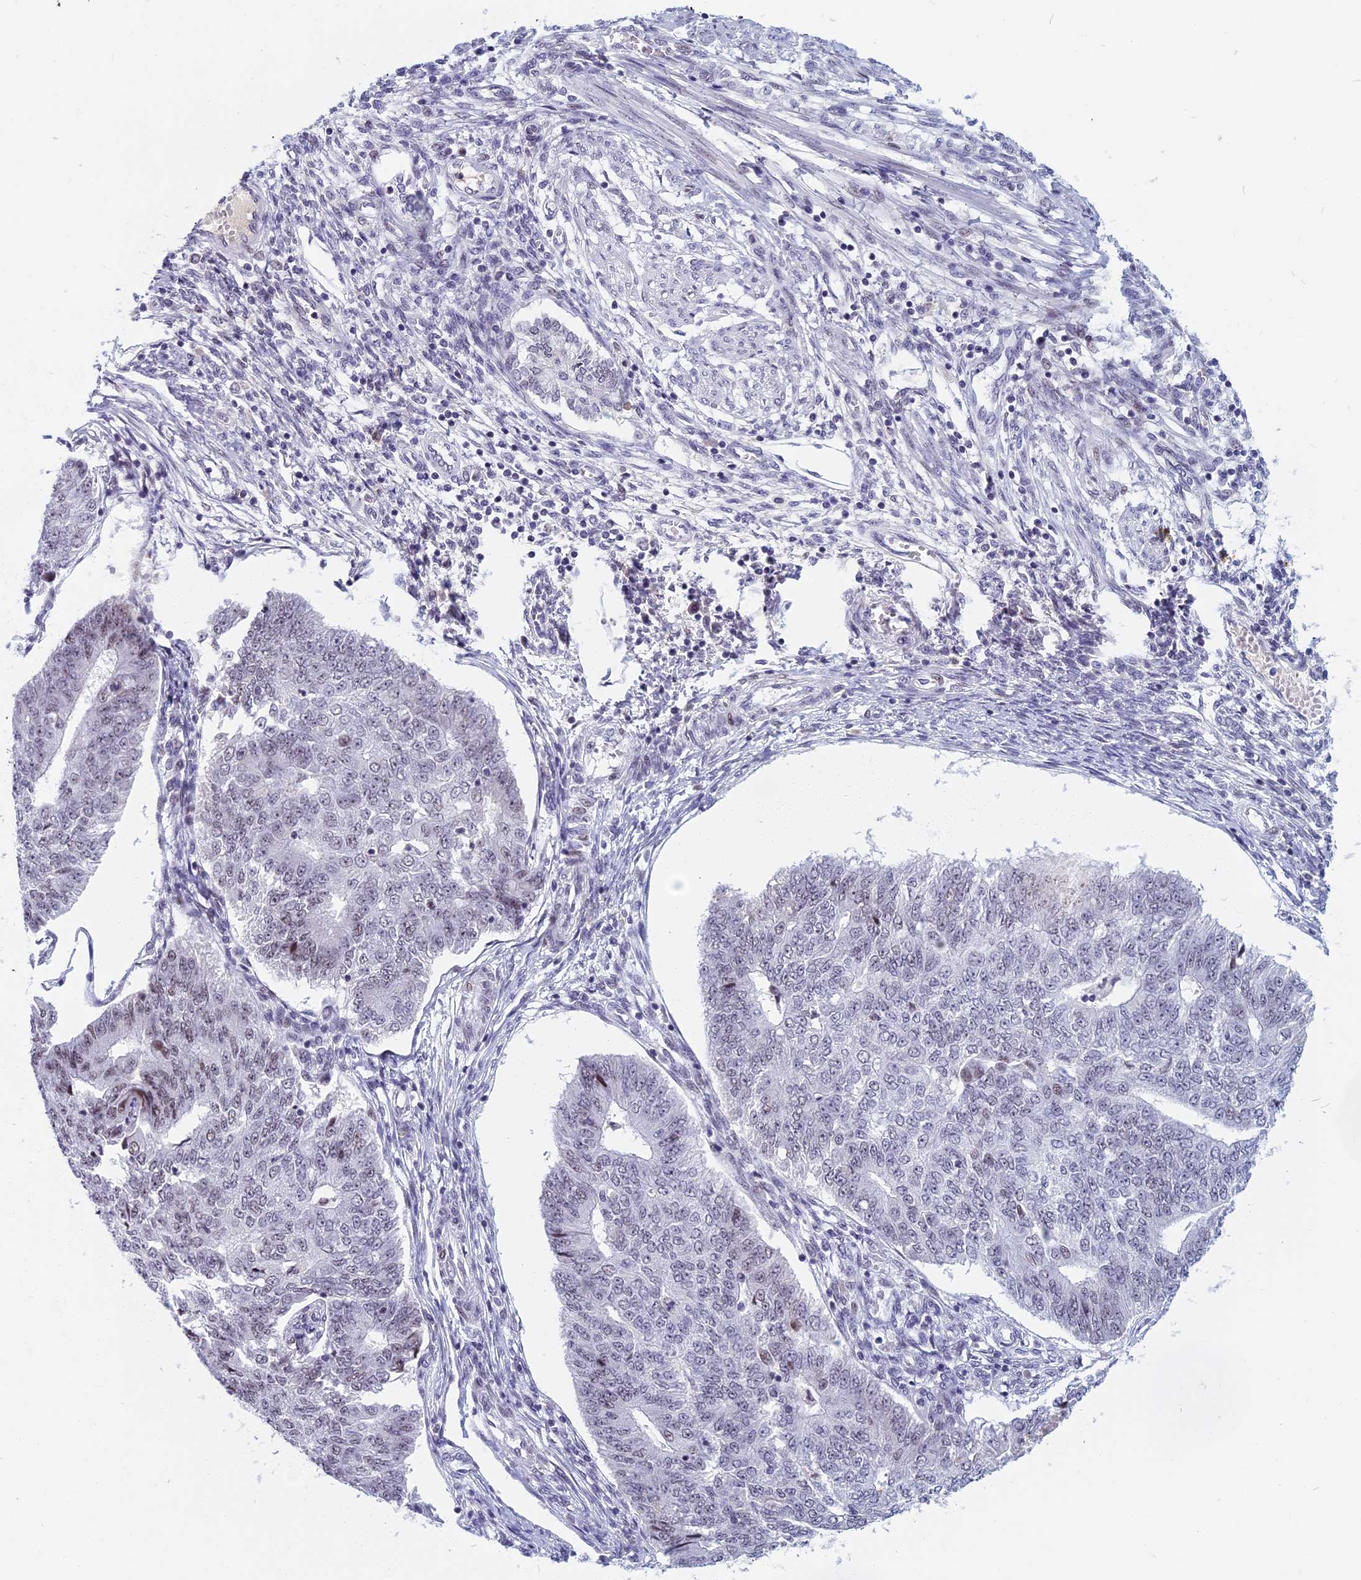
{"staining": {"intensity": "weak", "quantity": "<25%", "location": "nuclear"}, "tissue": "endometrial cancer", "cell_type": "Tumor cells", "image_type": "cancer", "snomed": [{"axis": "morphology", "description": "Adenocarcinoma, NOS"}, {"axis": "topography", "description": "Endometrium"}], "caption": "Tumor cells are negative for brown protein staining in endometrial adenocarcinoma. Nuclei are stained in blue.", "gene": "CDC7", "patient": {"sex": "female", "age": 32}}